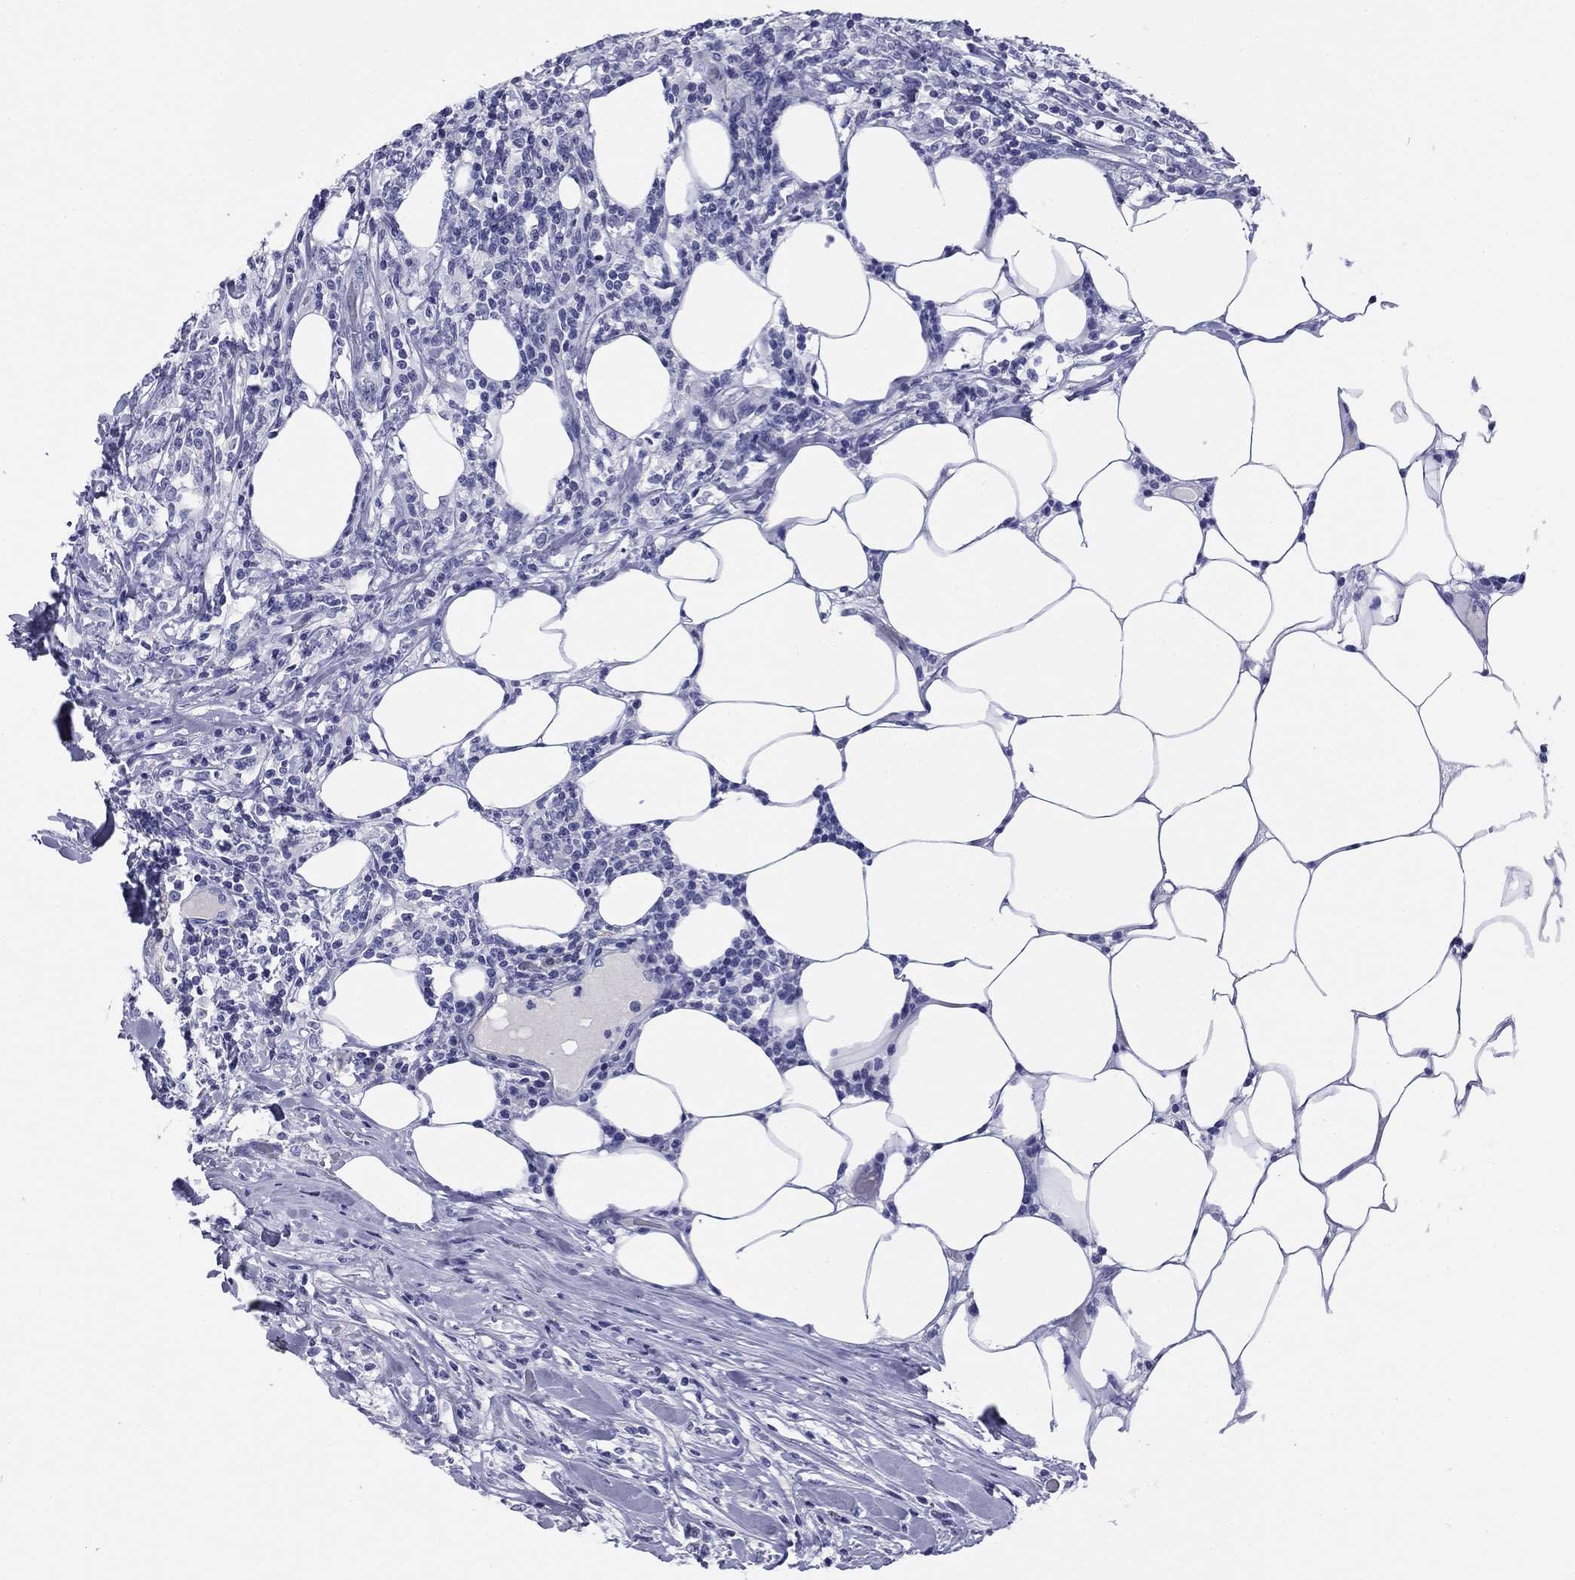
{"staining": {"intensity": "negative", "quantity": "none", "location": "none"}, "tissue": "lymphoma", "cell_type": "Tumor cells", "image_type": "cancer", "snomed": [{"axis": "morphology", "description": "Malignant lymphoma, non-Hodgkin's type, High grade"}, {"axis": "topography", "description": "Lymph node"}], "caption": "Tumor cells show no significant protein expression in high-grade malignant lymphoma, non-Hodgkin's type.", "gene": "ABCC2", "patient": {"sex": "female", "age": 84}}